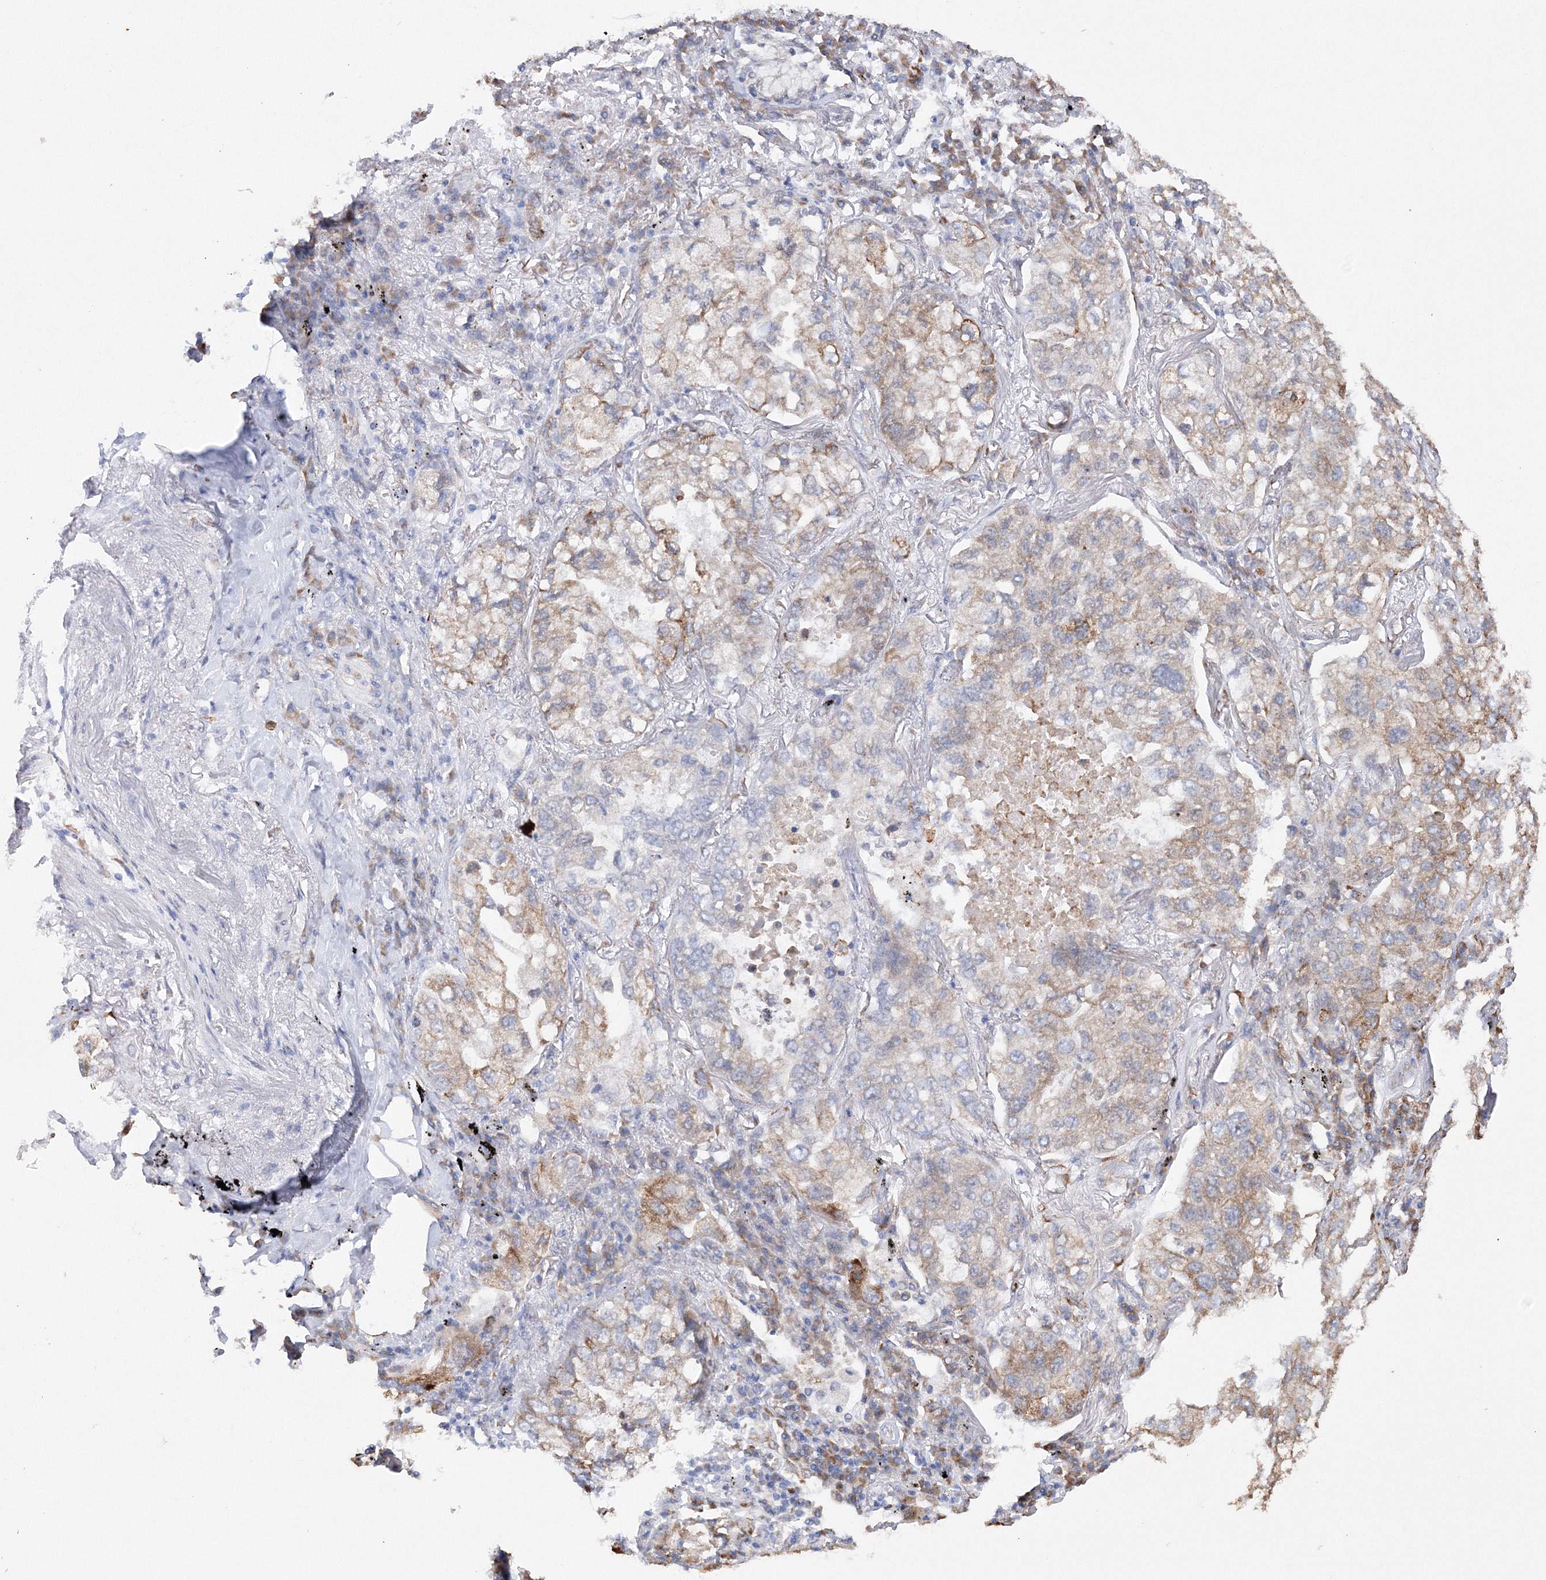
{"staining": {"intensity": "weak", "quantity": "25%-75%", "location": "cytoplasmic/membranous"}, "tissue": "lung cancer", "cell_type": "Tumor cells", "image_type": "cancer", "snomed": [{"axis": "morphology", "description": "Adenocarcinoma, NOS"}, {"axis": "topography", "description": "Lung"}], "caption": "This is a histology image of immunohistochemistry (IHC) staining of lung adenocarcinoma, which shows weak expression in the cytoplasmic/membranous of tumor cells.", "gene": "DIS3L2", "patient": {"sex": "male", "age": 65}}